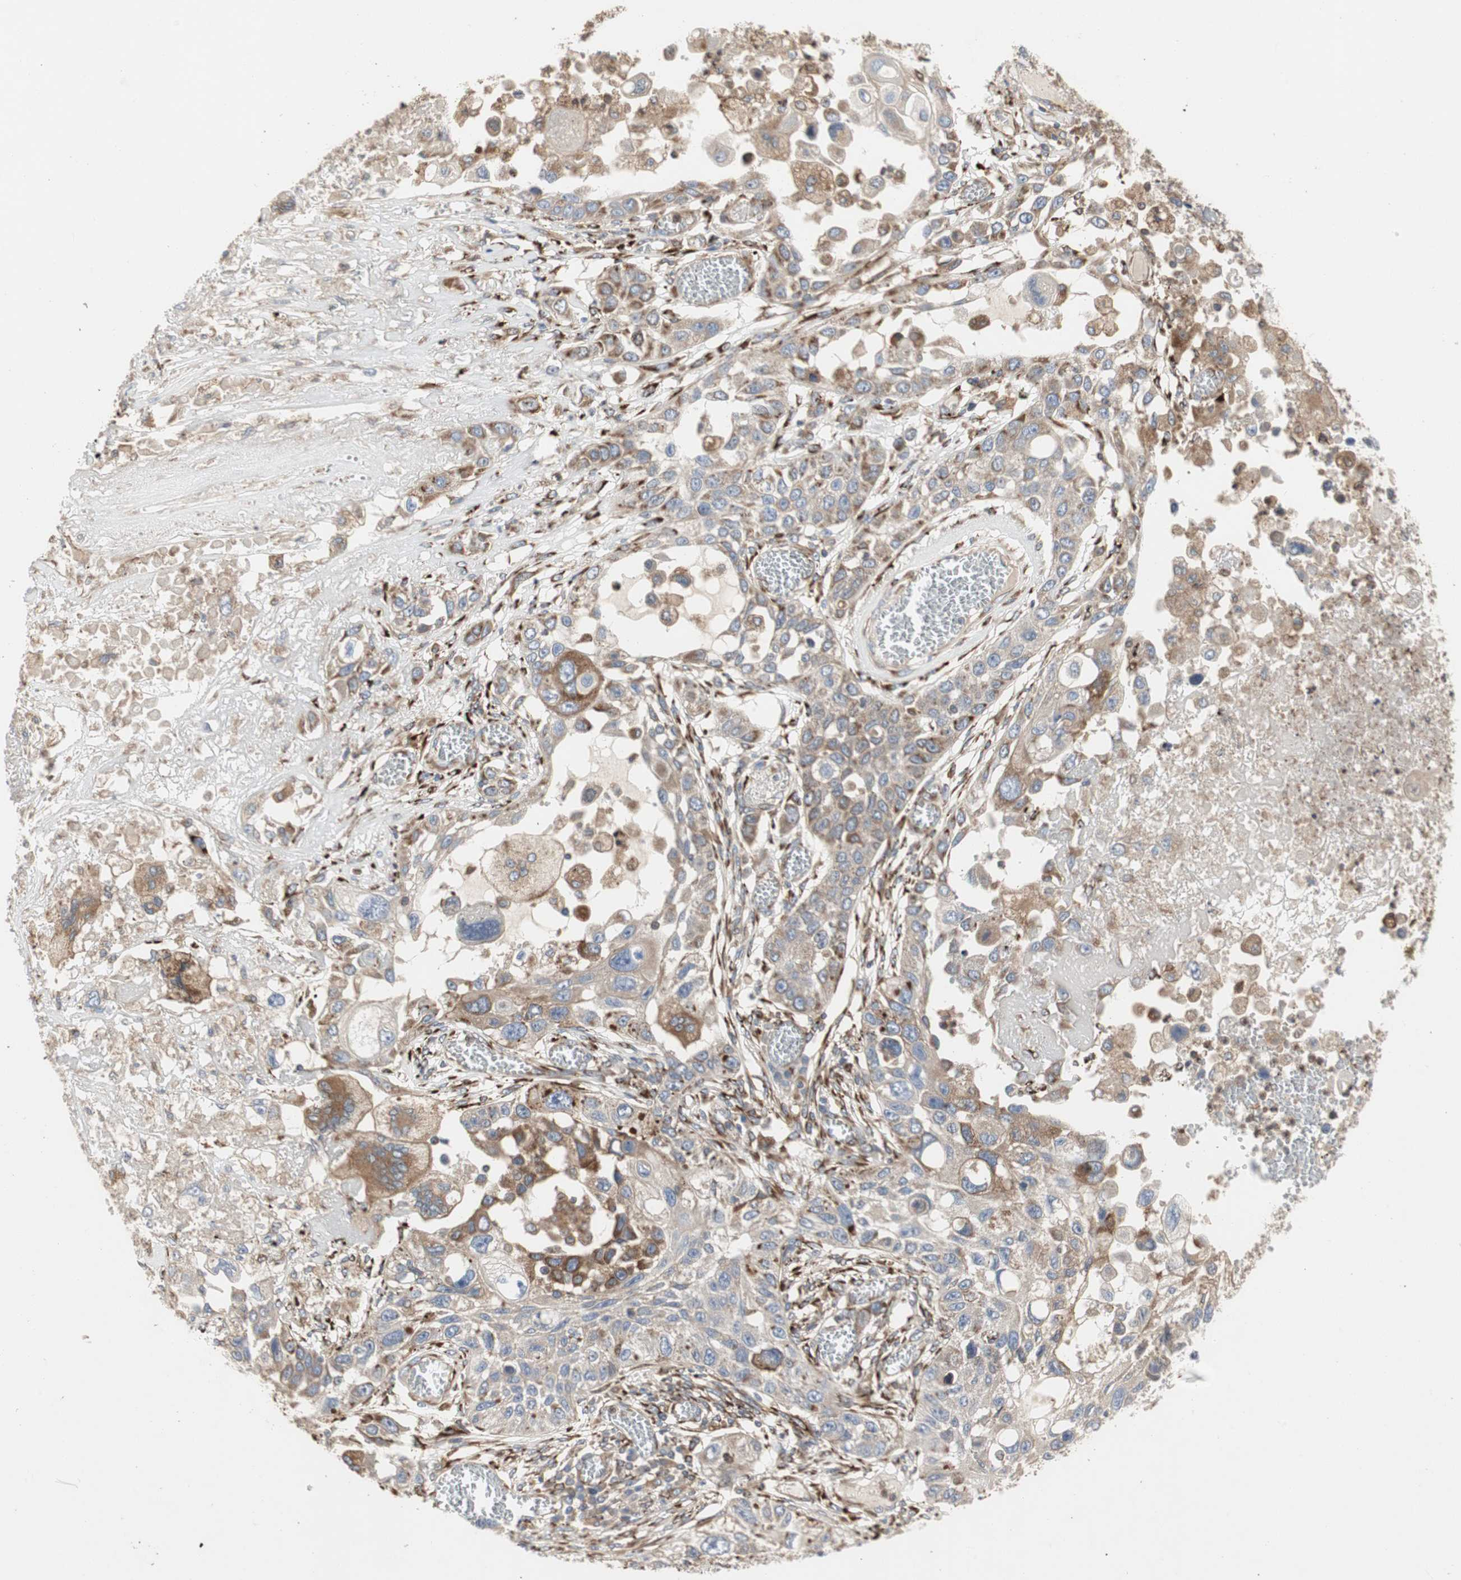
{"staining": {"intensity": "moderate", "quantity": ">75%", "location": "cytoplasmic/membranous"}, "tissue": "lung cancer", "cell_type": "Tumor cells", "image_type": "cancer", "snomed": [{"axis": "morphology", "description": "Squamous cell carcinoma, NOS"}, {"axis": "topography", "description": "Lung"}], "caption": "Moderate cytoplasmic/membranous expression for a protein is identified in about >75% of tumor cells of lung cancer using IHC.", "gene": "H6PD", "patient": {"sex": "male", "age": 71}}